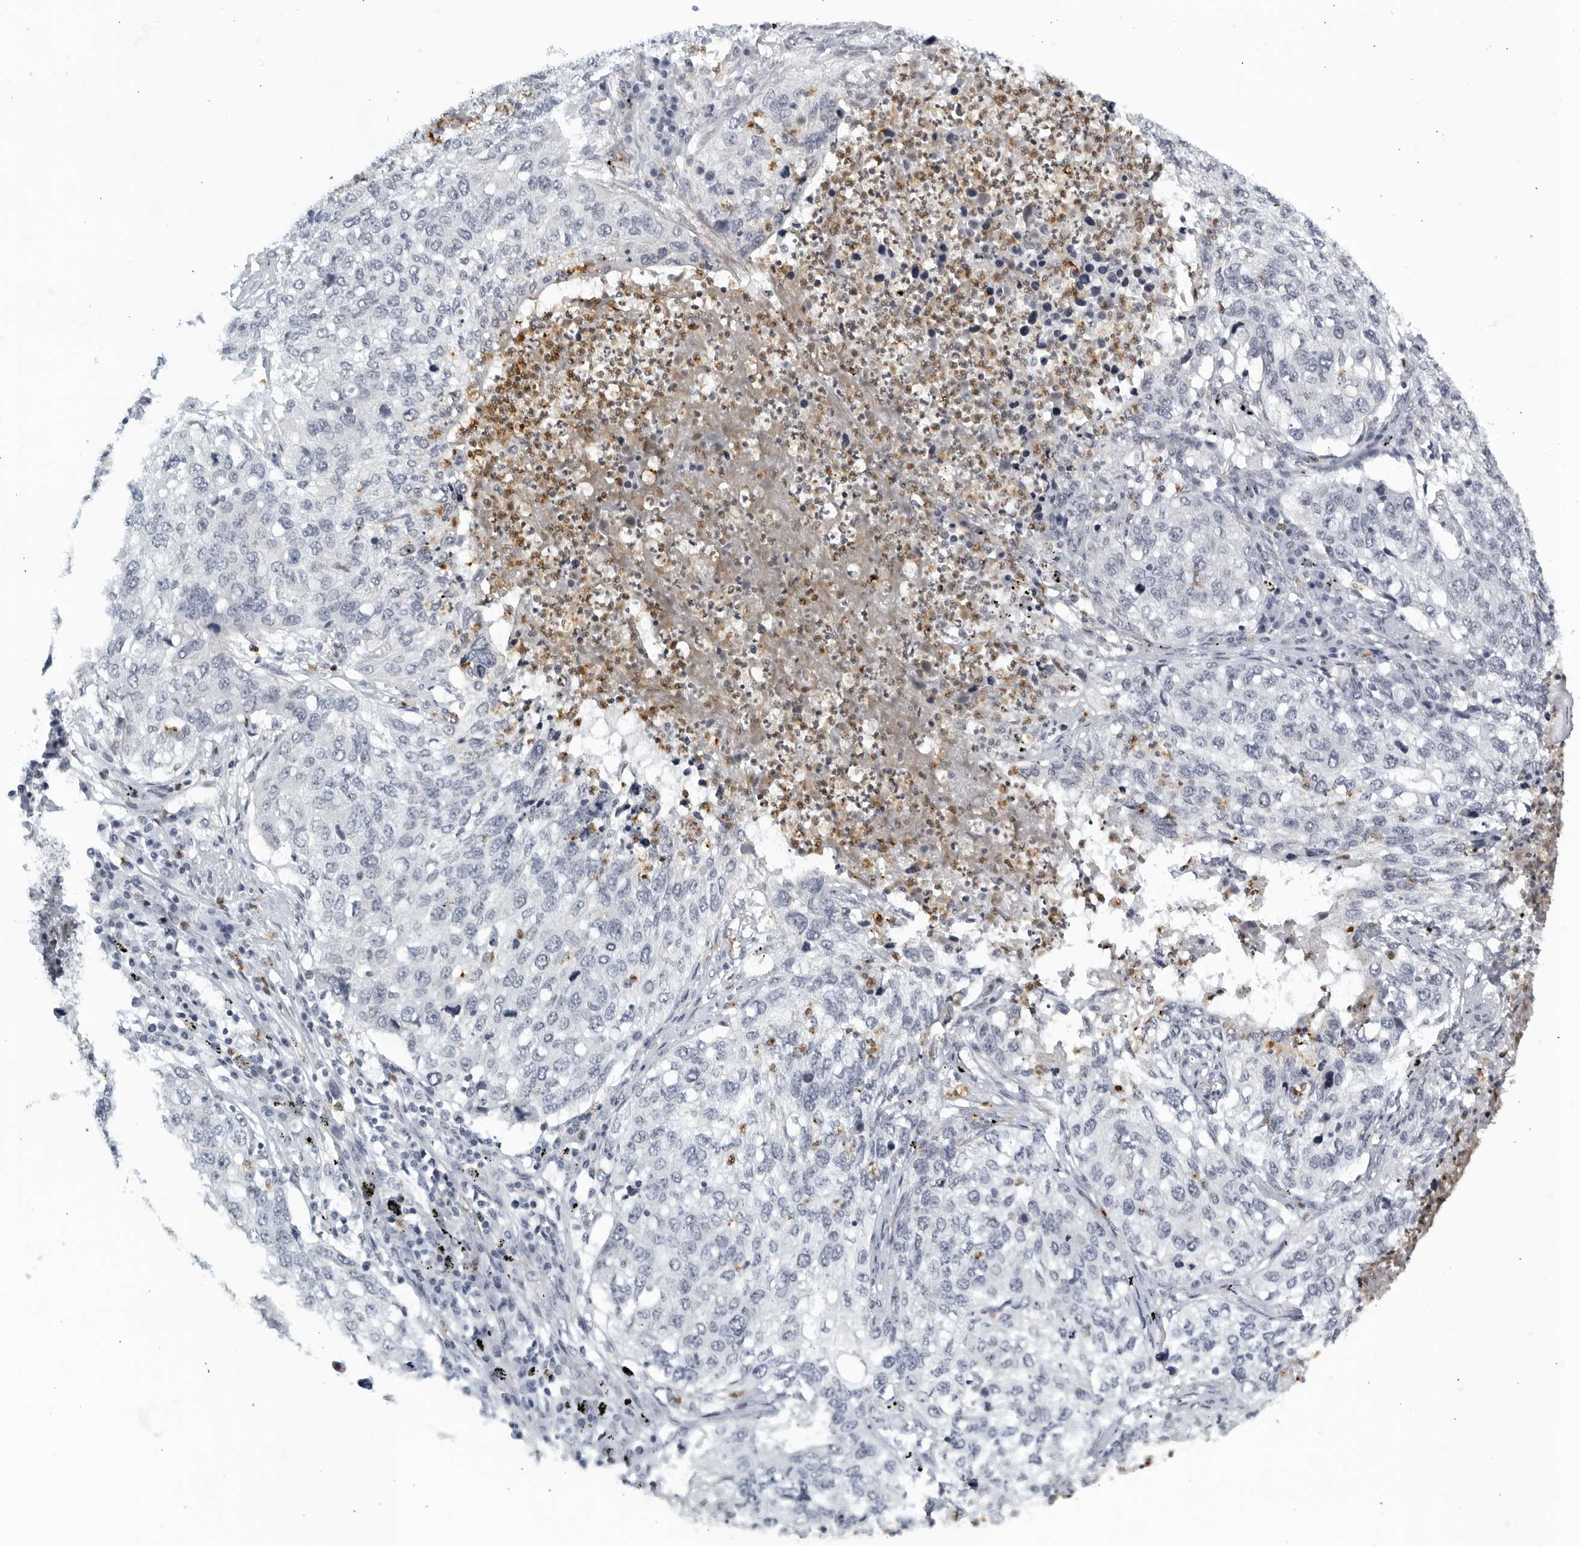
{"staining": {"intensity": "negative", "quantity": "none", "location": "none"}, "tissue": "lung cancer", "cell_type": "Tumor cells", "image_type": "cancer", "snomed": [{"axis": "morphology", "description": "Squamous cell carcinoma, NOS"}, {"axis": "topography", "description": "Lung"}], "caption": "IHC of lung squamous cell carcinoma reveals no staining in tumor cells.", "gene": "KLK7", "patient": {"sex": "female", "age": 63}}